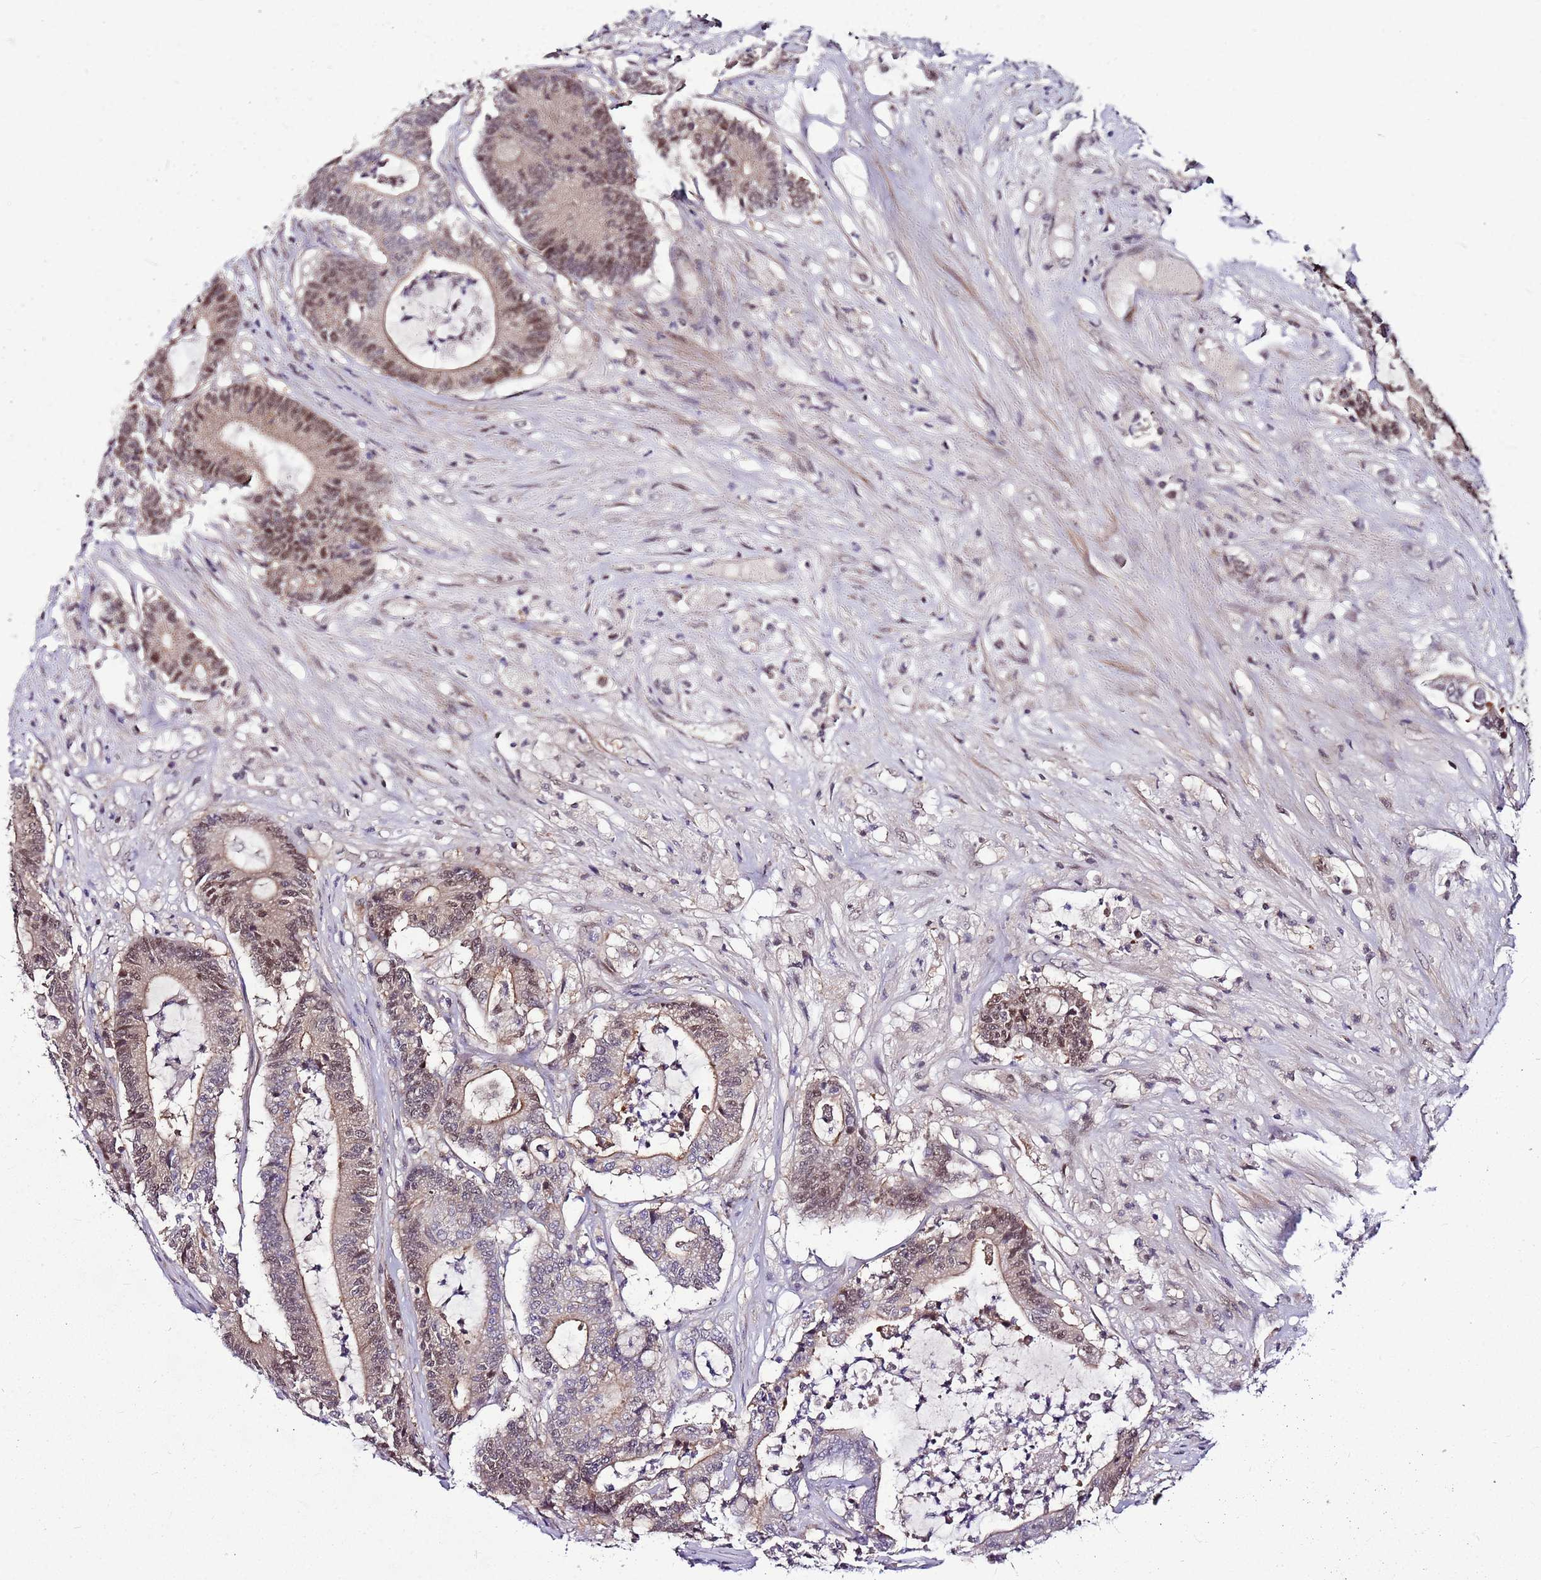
{"staining": {"intensity": "moderate", "quantity": "25%-75%", "location": "cytoplasmic/membranous,nuclear"}, "tissue": "colorectal cancer", "cell_type": "Tumor cells", "image_type": "cancer", "snomed": [{"axis": "morphology", "description": "Adenocarcinoma, NOS"}, {"axis": "topography", "description": "Colon"}], "caption": "Moderate cytoplasmic/membranous and nuclear protein positivity is present in about 25%-75% of tumor cells in colorectal adenocarcinoma.", "gene": "POLE3", "patient": {"sex": "female", "age": 84}}